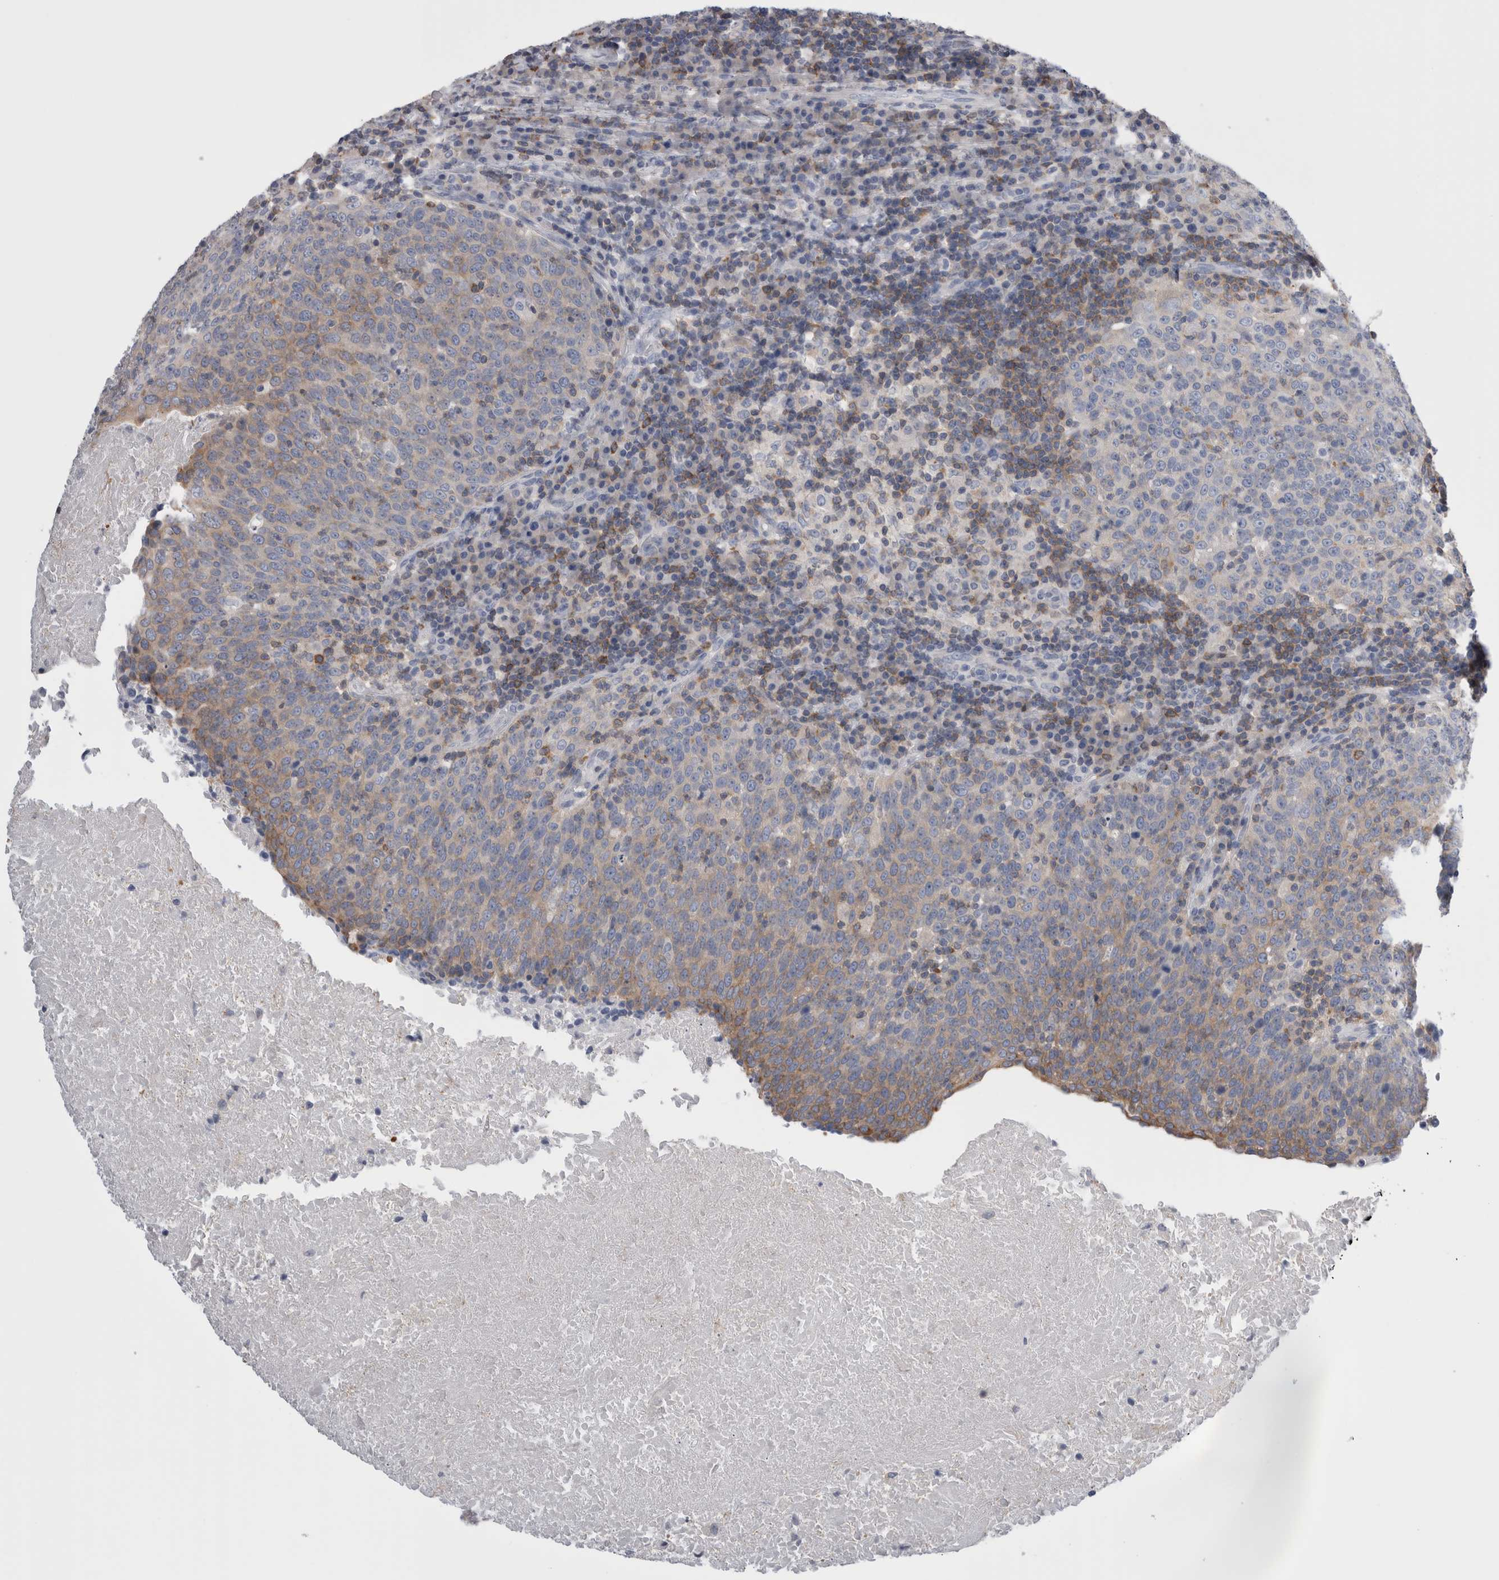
{"staining": {"intensity": "moderate", "quantity": "<25%", "location": "cytoplasmic/membranous"}, "tissue": "head and neck cancer", "cell_type": "Tumor cells", "image_type": "cancer", "snomed": [{"axis": "morphology", "description": "Squamous cell carcinoma, NOS"}, {"axis": "morphology", "description": "Squamous cell carcinoma, metastatic, NOS"}, {"axis": "topography", "description": "Lymph node"}, {"axis": "topography", "description": "Head-Neck"}], "caption": "DAB immunohistochemical staining of squamous cell carcinoma (head and neck) shows moderate cytoplasmic/membranous protein staining in approximately <25% of tumor cells.", "gene": "DCTN6", "patient": {"sex": "male", "age": 62}}